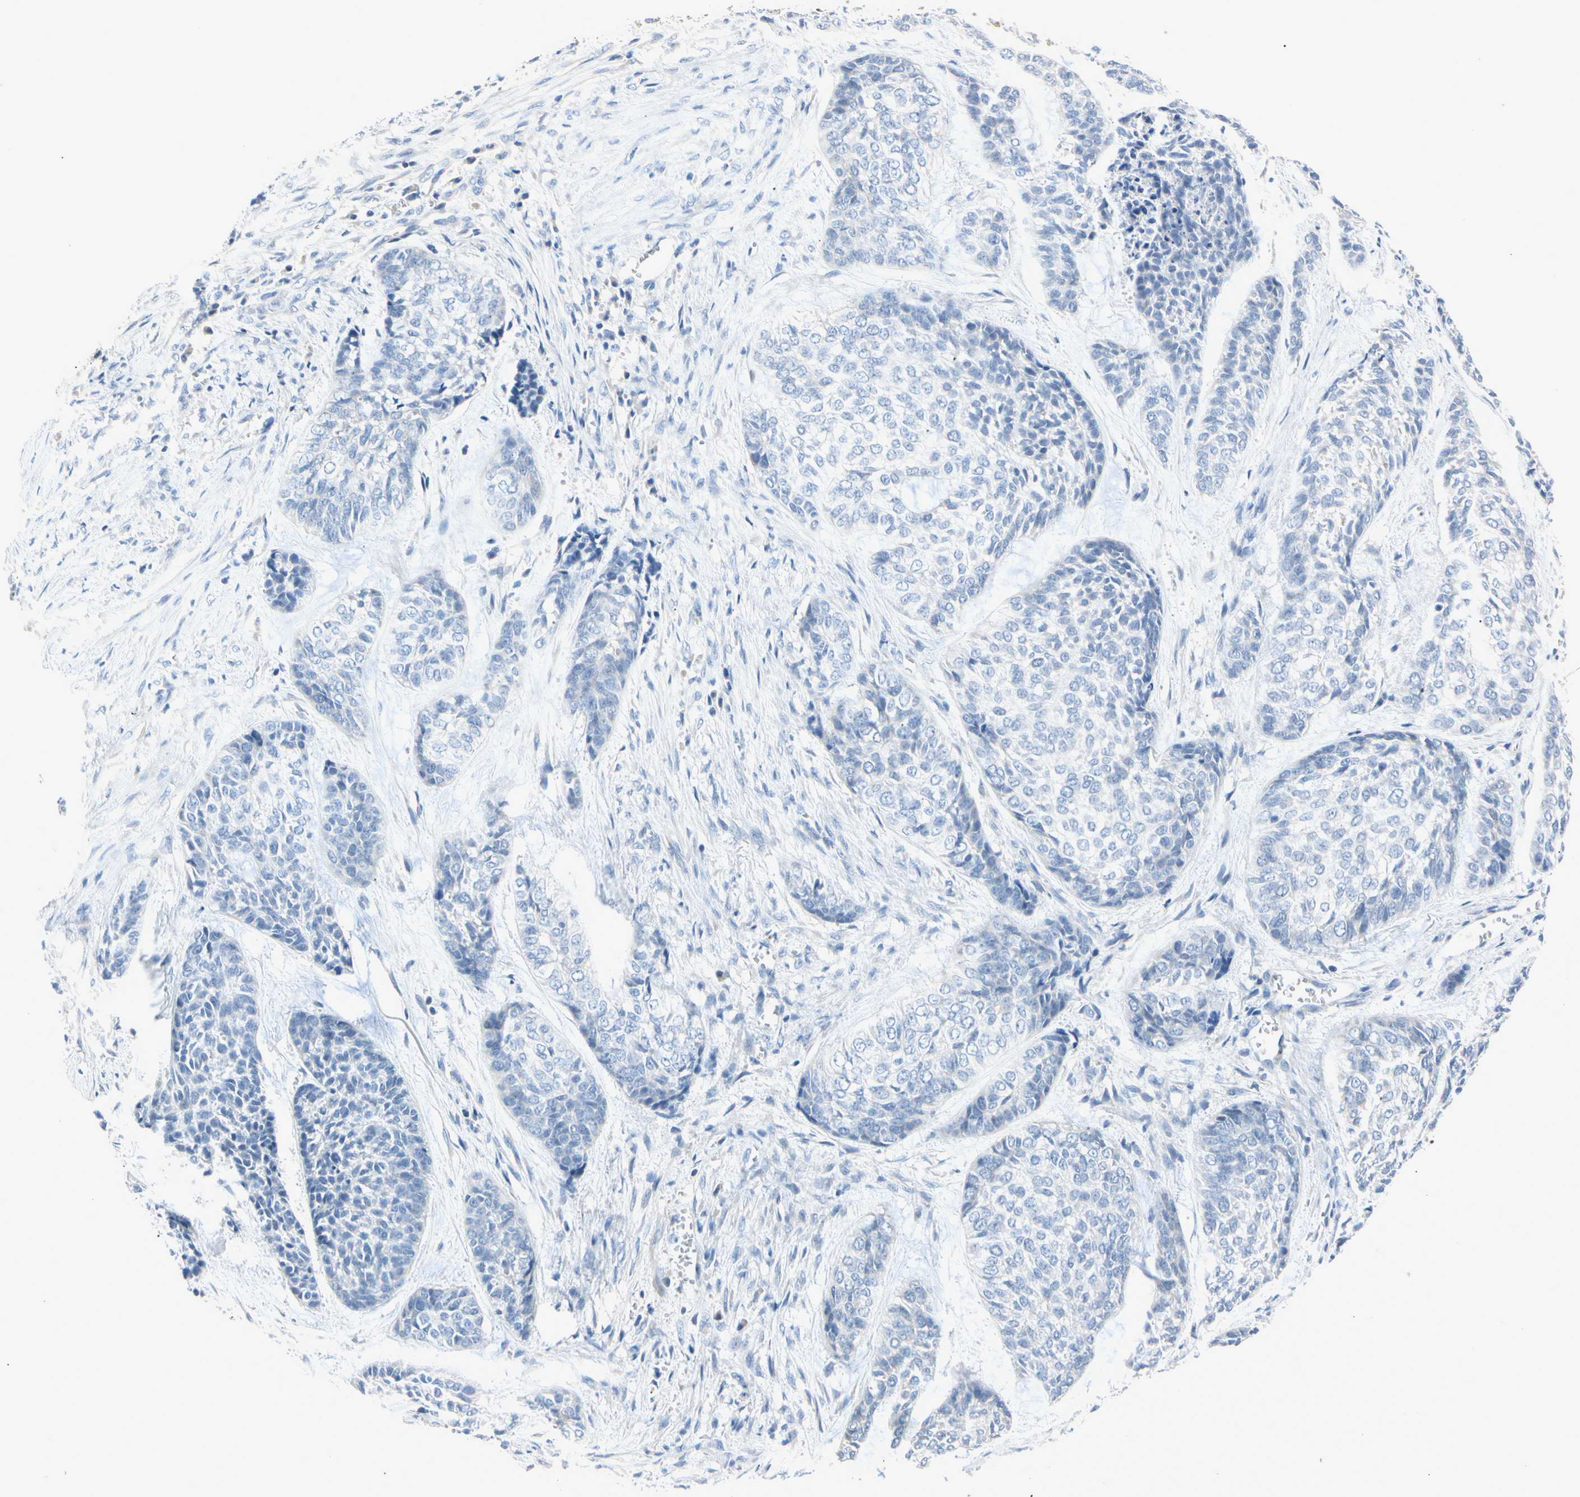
{"staining": {"intensity": "negative", "quantity": "none", "location": "none"}, "tissue": "skin cancer", "cell_type": "Tumor cells", "image_type": "cancer", "snomed": [{"axis": "morphology", "description": "Basal cell carcinoma"}, {"axis": "topography", "description": "Skin"}], "caption": "Tumor cells are negative for protein expression in human basal cell carcinoma (skin). Nuclei are stained in blue.", "gene": "MARK1", "patient": {"sex": "female", "age": 64}}